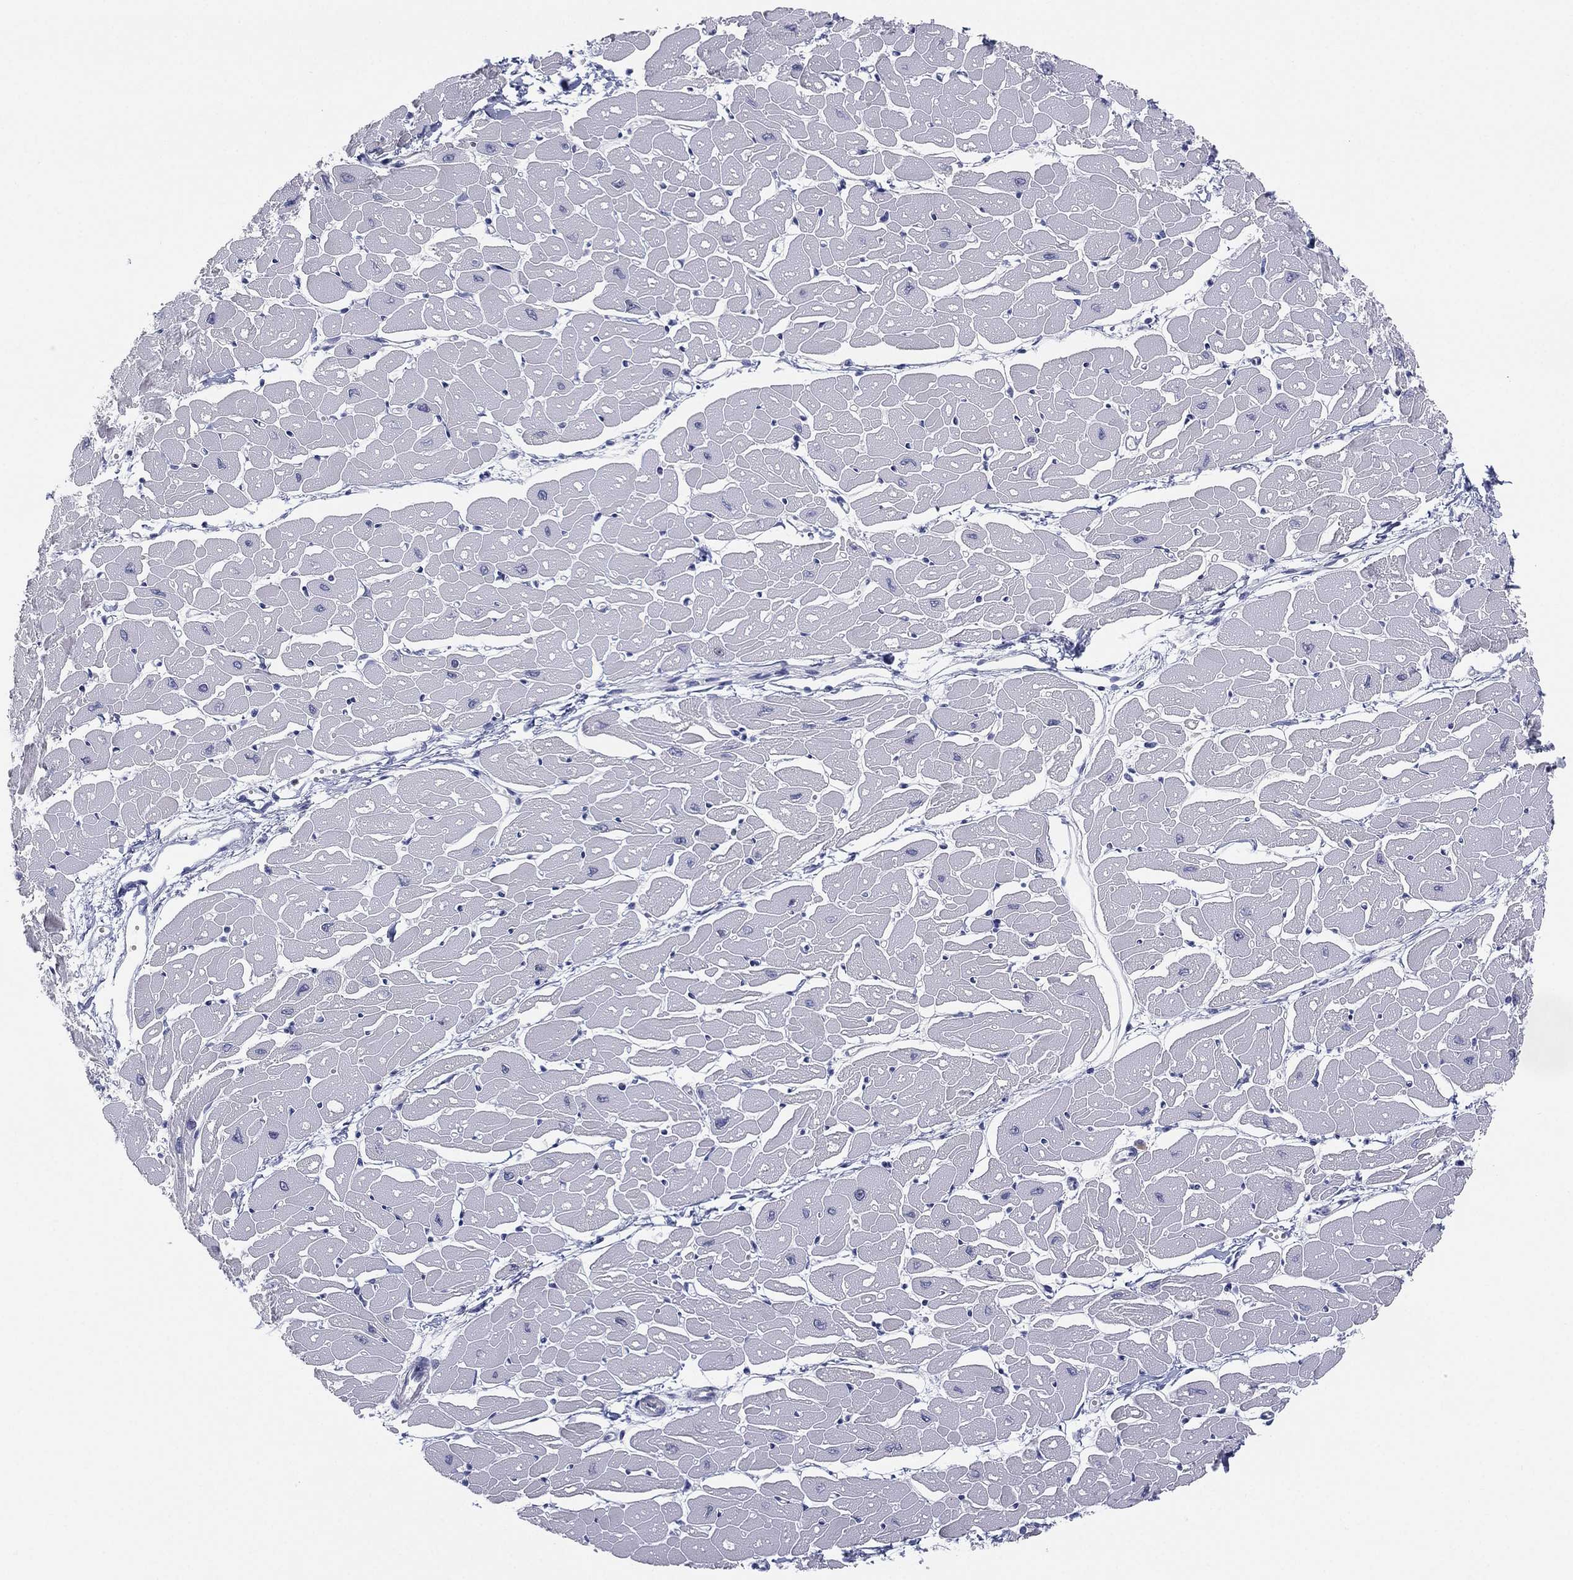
{"staining": {"intensity": "negative", "quantity": "none", "location": "none"}, "tissue": "heart muscle", "cell_type": "Cardiomyocytes", "image_type": "normal", "snomed": [{"axis": "morphology", "description": "Normal tissue, NOS"}, {"axis": "topography", "description": "Heart"}], "caption": "The IHC image has no significant positivity in cardiomyocytes of heart muscle.", "gene": "MLF1", "patient": {"sex": "male", "age": 57}}